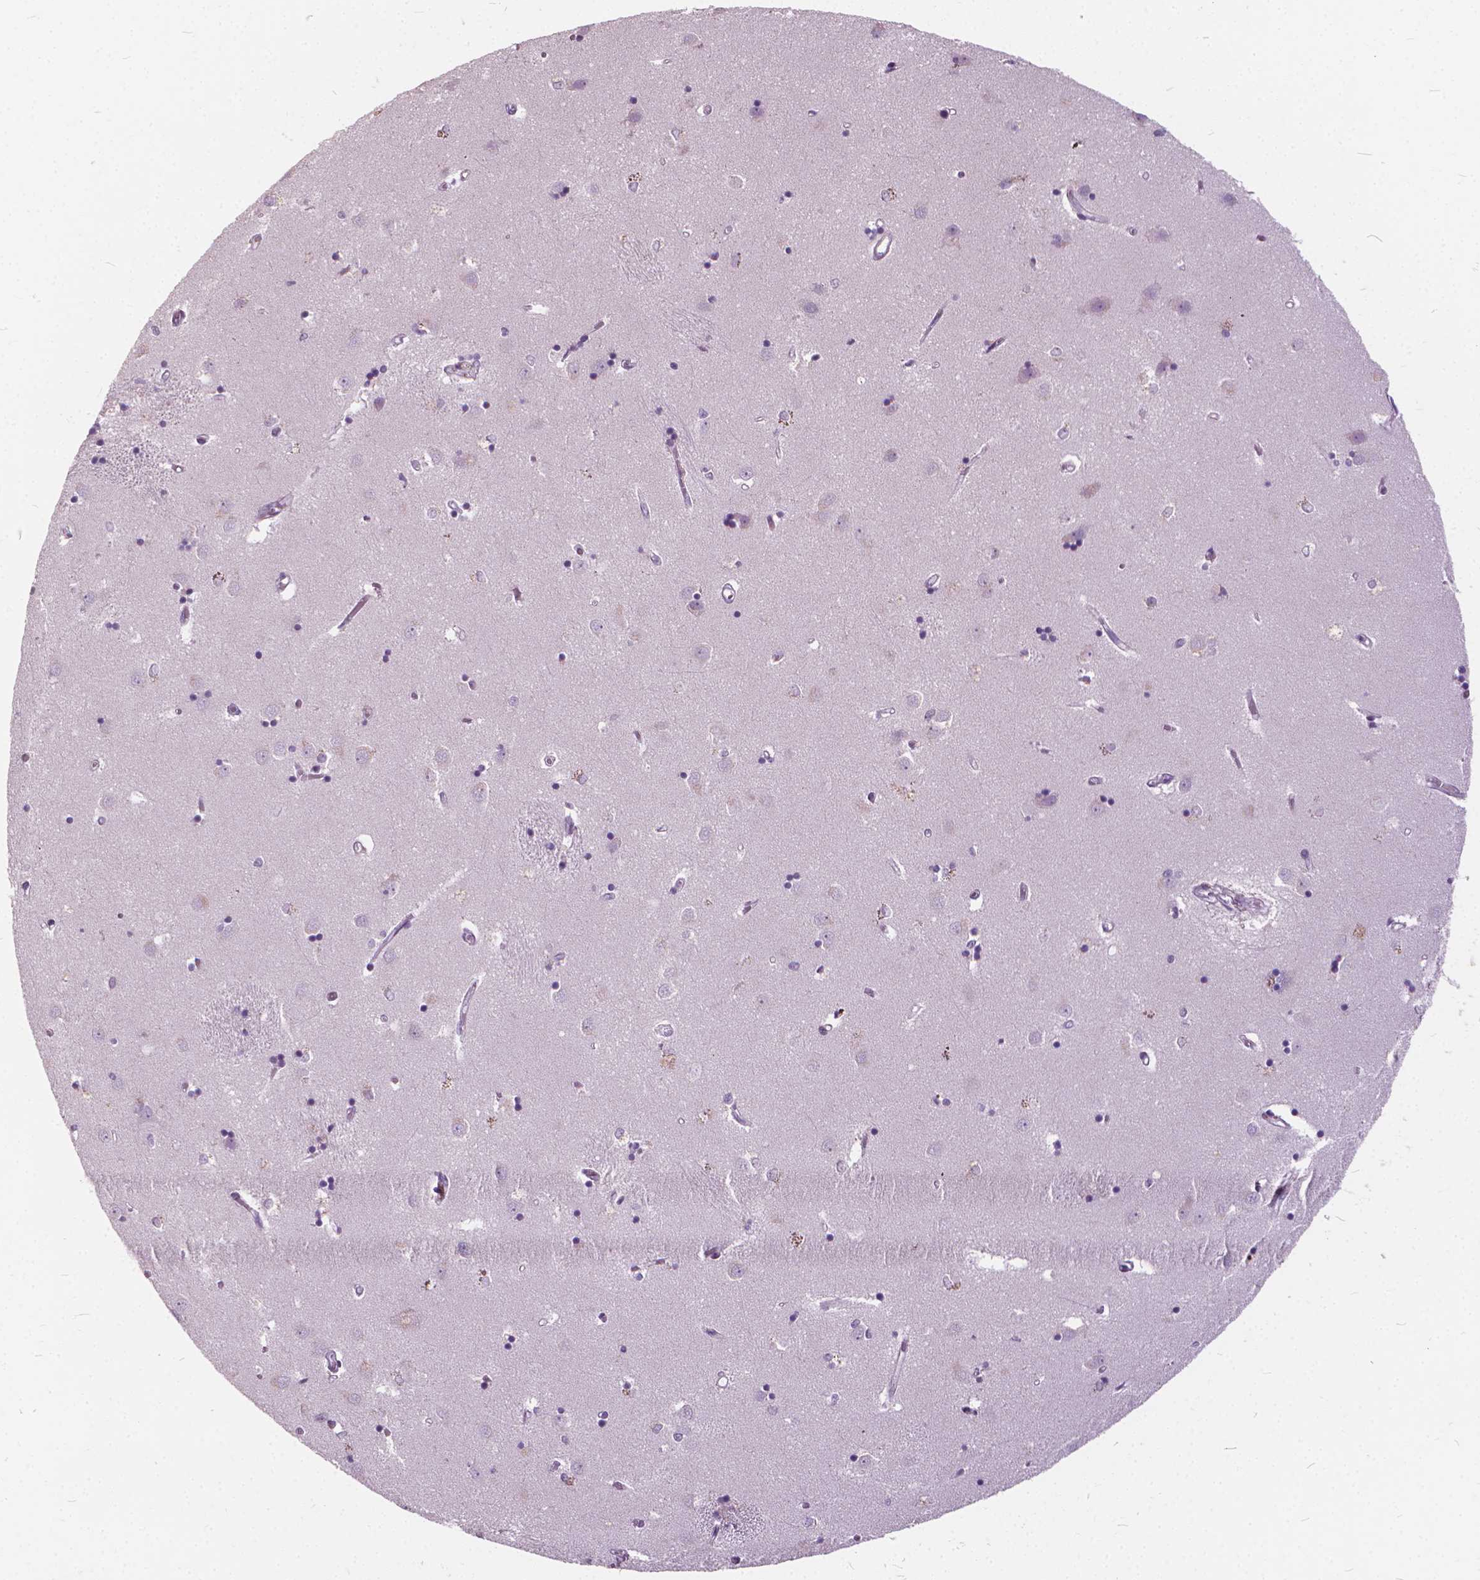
{"staining": {"intensity": "negative", "quantity": "none", "location": "none"}, "tissue": "caudate", "cell_type": "Glial cells", "image_type": "normal", "snomed": [{"axis": "morphology", "description": "Normal tissue, NOS"}, {"axis": "topography", "description": "Lateral ventricle wall"}], "caption": "Immunohistochemistry (IHC) micrograph of unremarkable caudate: caudate stained with DAB shows no significant protein positivity in glial cells. Nuclei are stained in blue.", "gene": "STAT5B", "patient": {"sex": "male", "age": 54}}